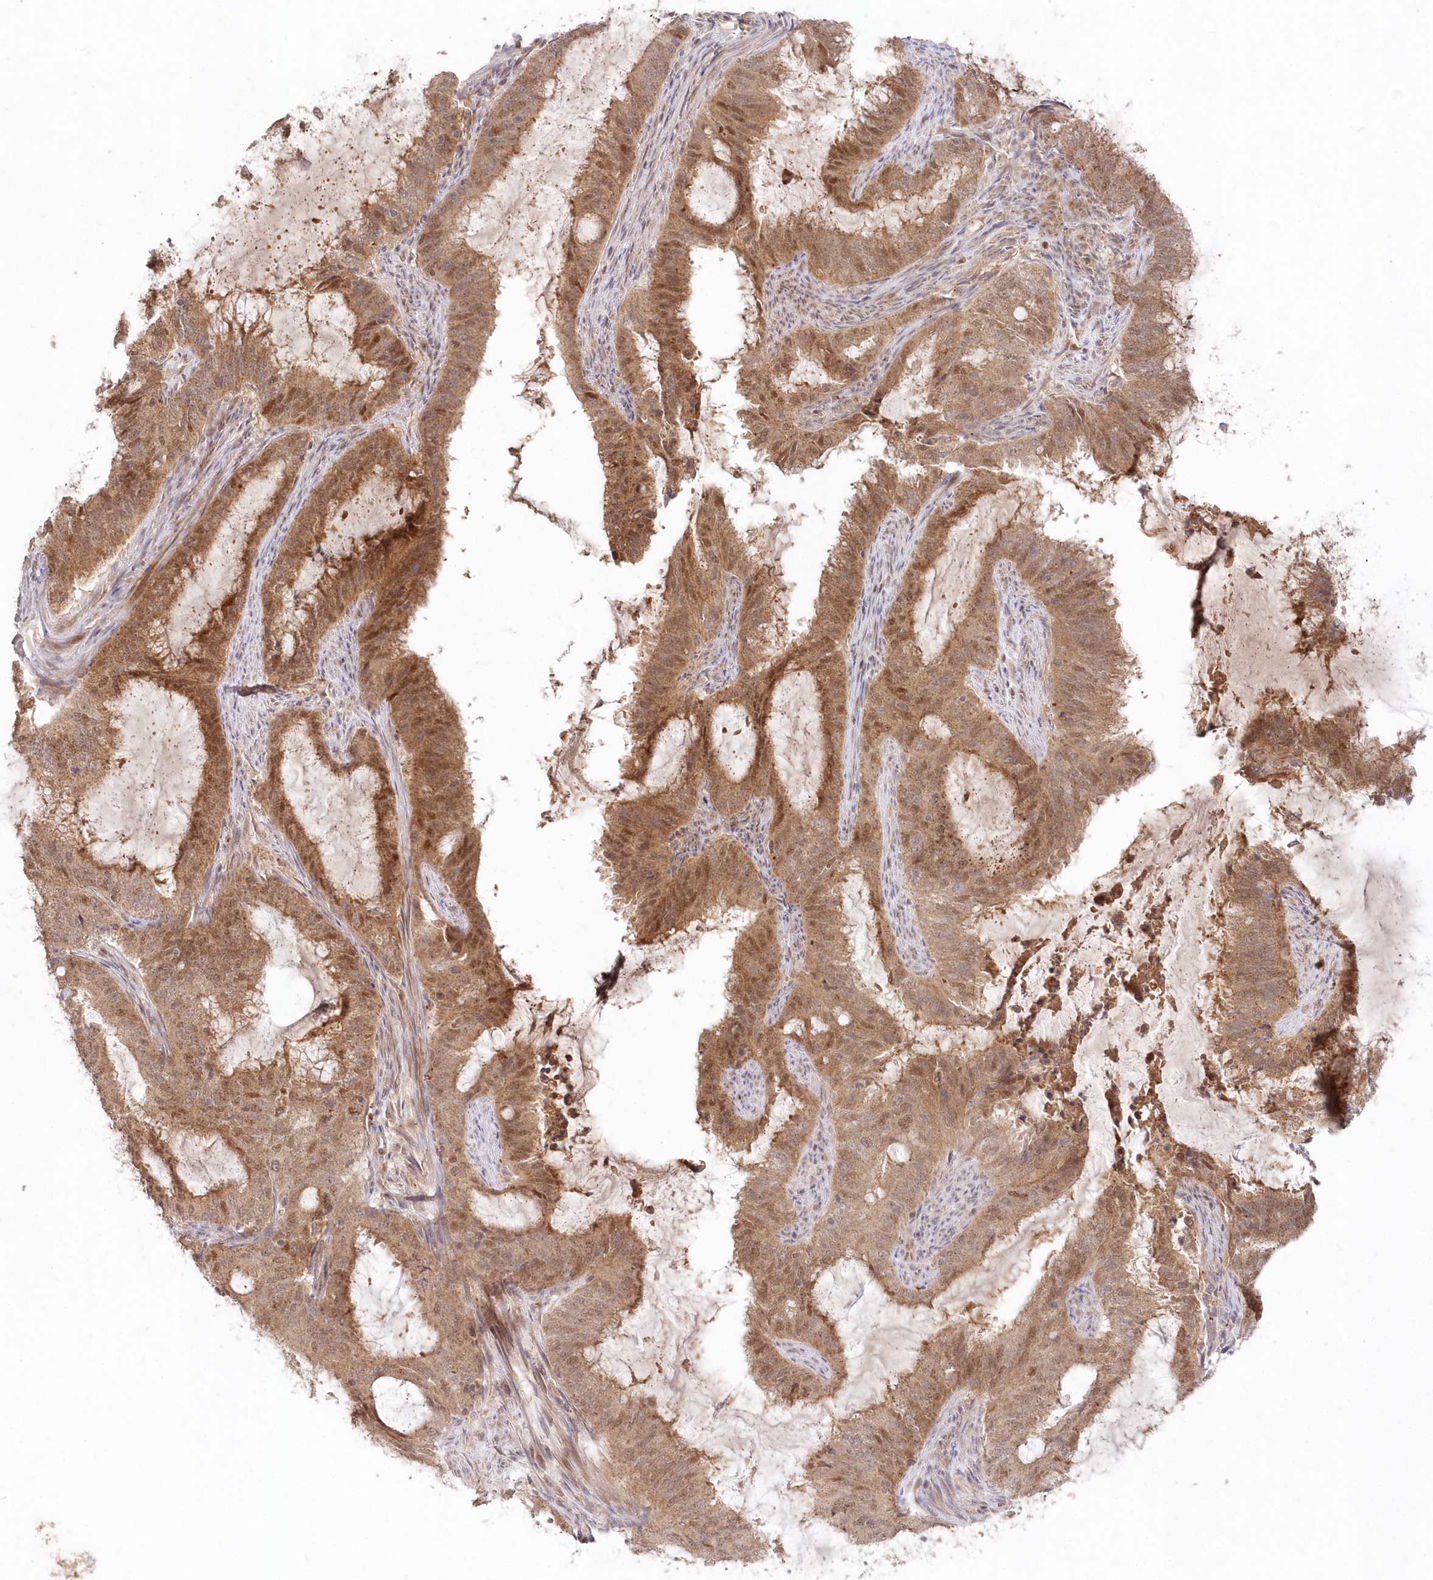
{"staining": {"intensity": "moderate", "quantity": ">75%", "location": "cytoplasmic/membranous,nuclear"}, "tissue": "endometrial cancer", "cell_type": "Tumor cells", "image_type": "cancer", "snomed": [{"axis": "morphology", "description": "Adenocarcinoma, NOS"}, {"axis": "topography", "description": "Endometrium"}], "caption": "Immunohistochemistry photomicrograph of endometrial cancer stained for a protein (brown), which demonstrates medium levels of moderate cytoplasmic/membranous and nuclear staining in approximately >75% of tumor cells.", "gene": "ASCC1", "patient": {"sex": "female", "age": 51}}